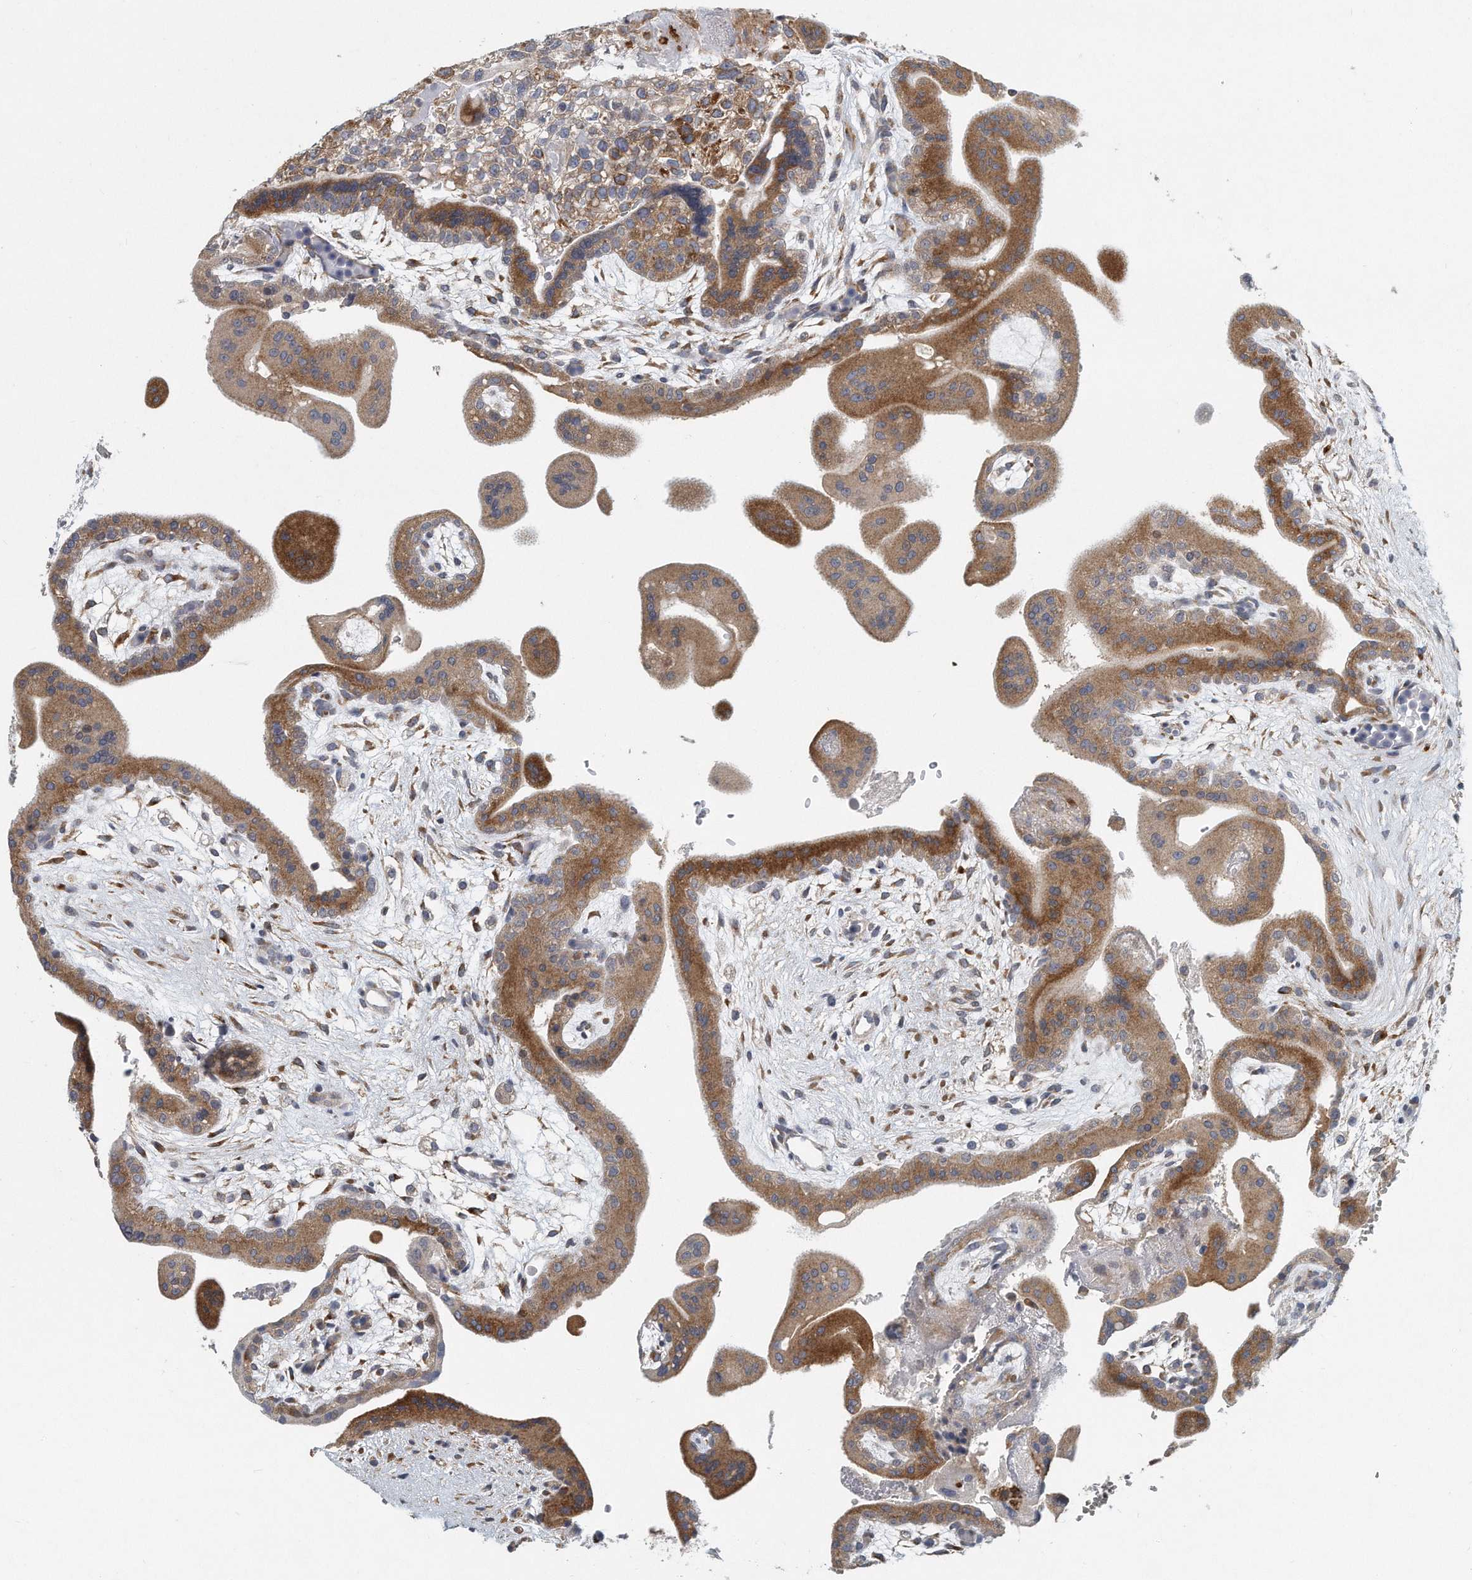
{"staining": {"intensity": "strong", "quantity": ">75%", "location": "cytoplasmic/membranous"}, "tissue": "placenta", "cell_type": "Decidual cells", "image_type": "normal", "snomed": [{"axis": "morphology", "description": "Normal tissue, NOS"}, {"axis": "topography", "description": "Placenta"}], "caption": "A high amount of strong cytoplasmic/membranous staining is identified in approximately >75% of decidual cells in normal placenta. The staining was performed using DAB, with brown indicating positive protein expression. Nuclei are stained blue with hematoxylin.", "gene": "VLDLR", "patient": {"sex": "female", "age": 35}}